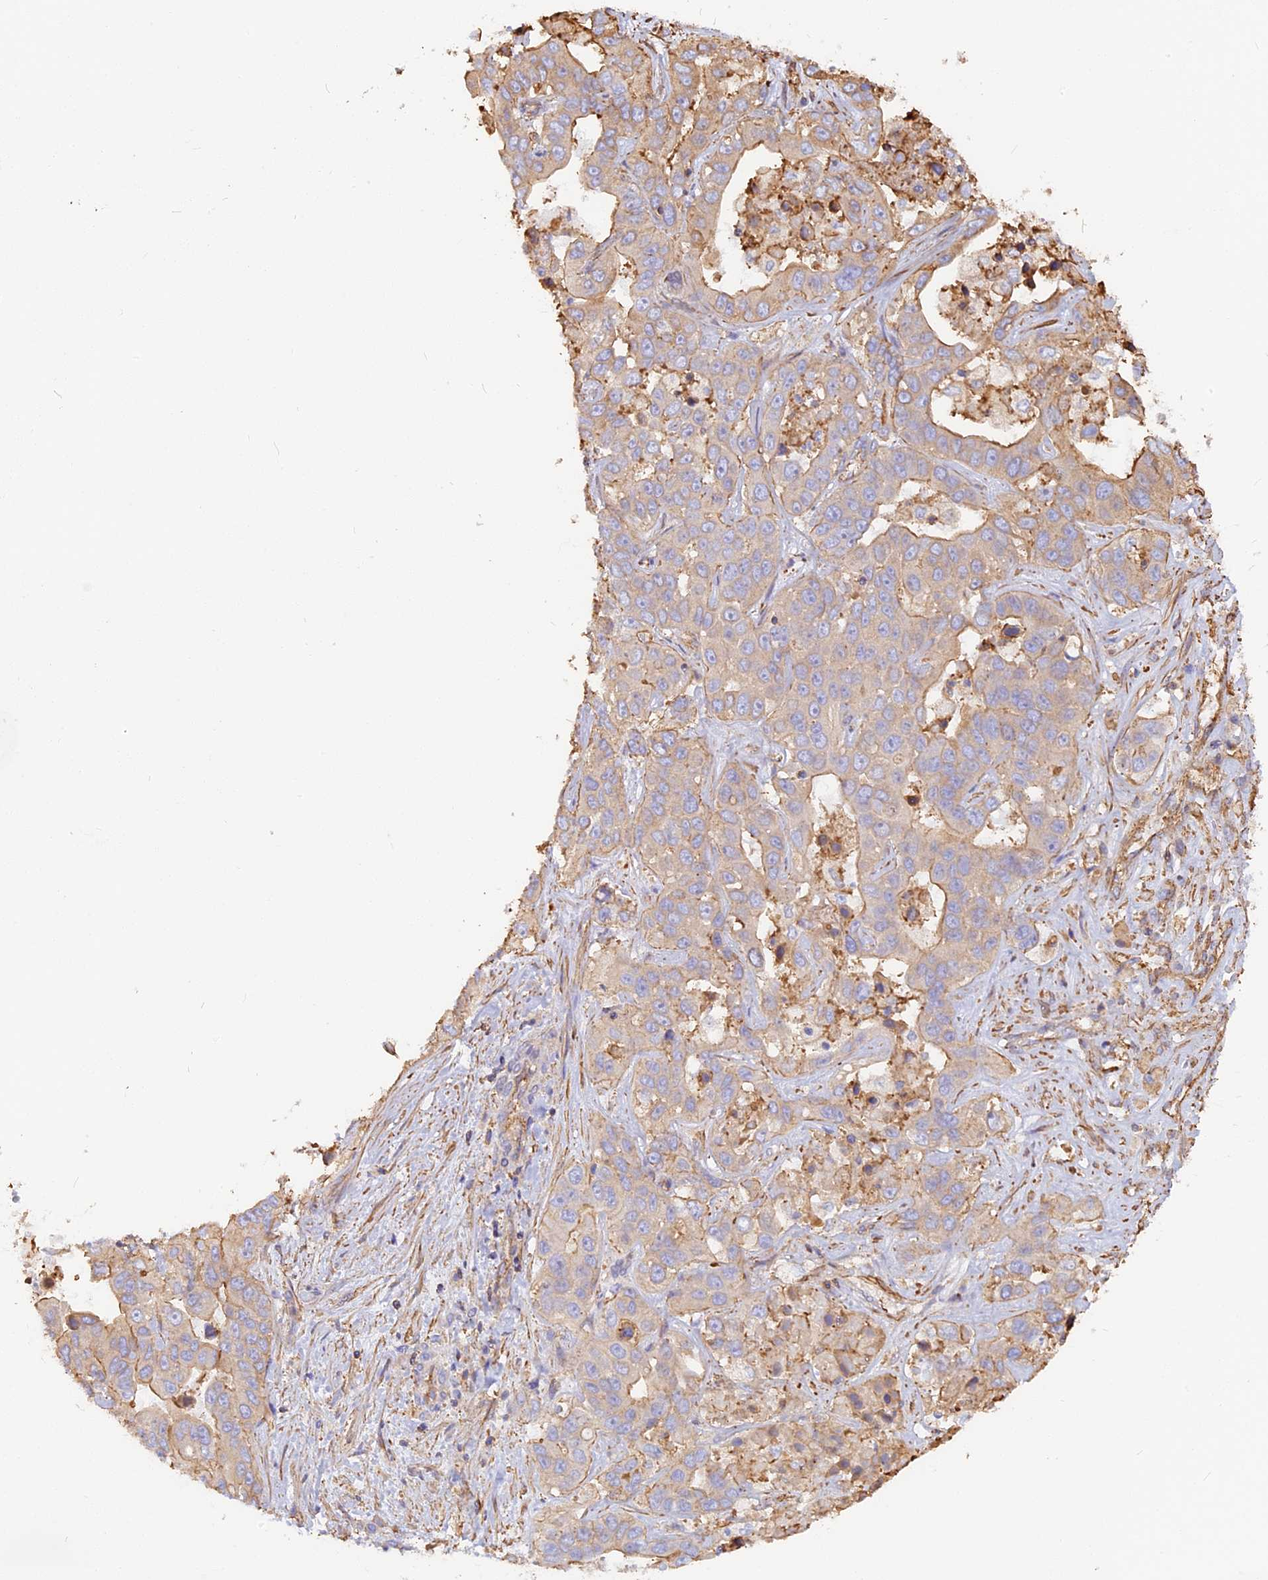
{"staining": {"intensity": "weak", "quantity": "<25%", "location": "cytoplasmic/membranous"}, "tissue": "liver cancer", "cell_type": "Tumor cells", "image_type": "cancer", "snomed": [{"axis": "morphology", "description": "Cholangiocarcinoma"}, {"axis": "topography", "description": "Liver"}], "caption": "There is no significant expression in tumor cells of liver cholangiocarcinoma. (DAB (3,3'-diaminobenzidine) immunohistochemistry, high magnification).", "gene": "VPS18", "patient": {"sex": "female", "age": 52}}